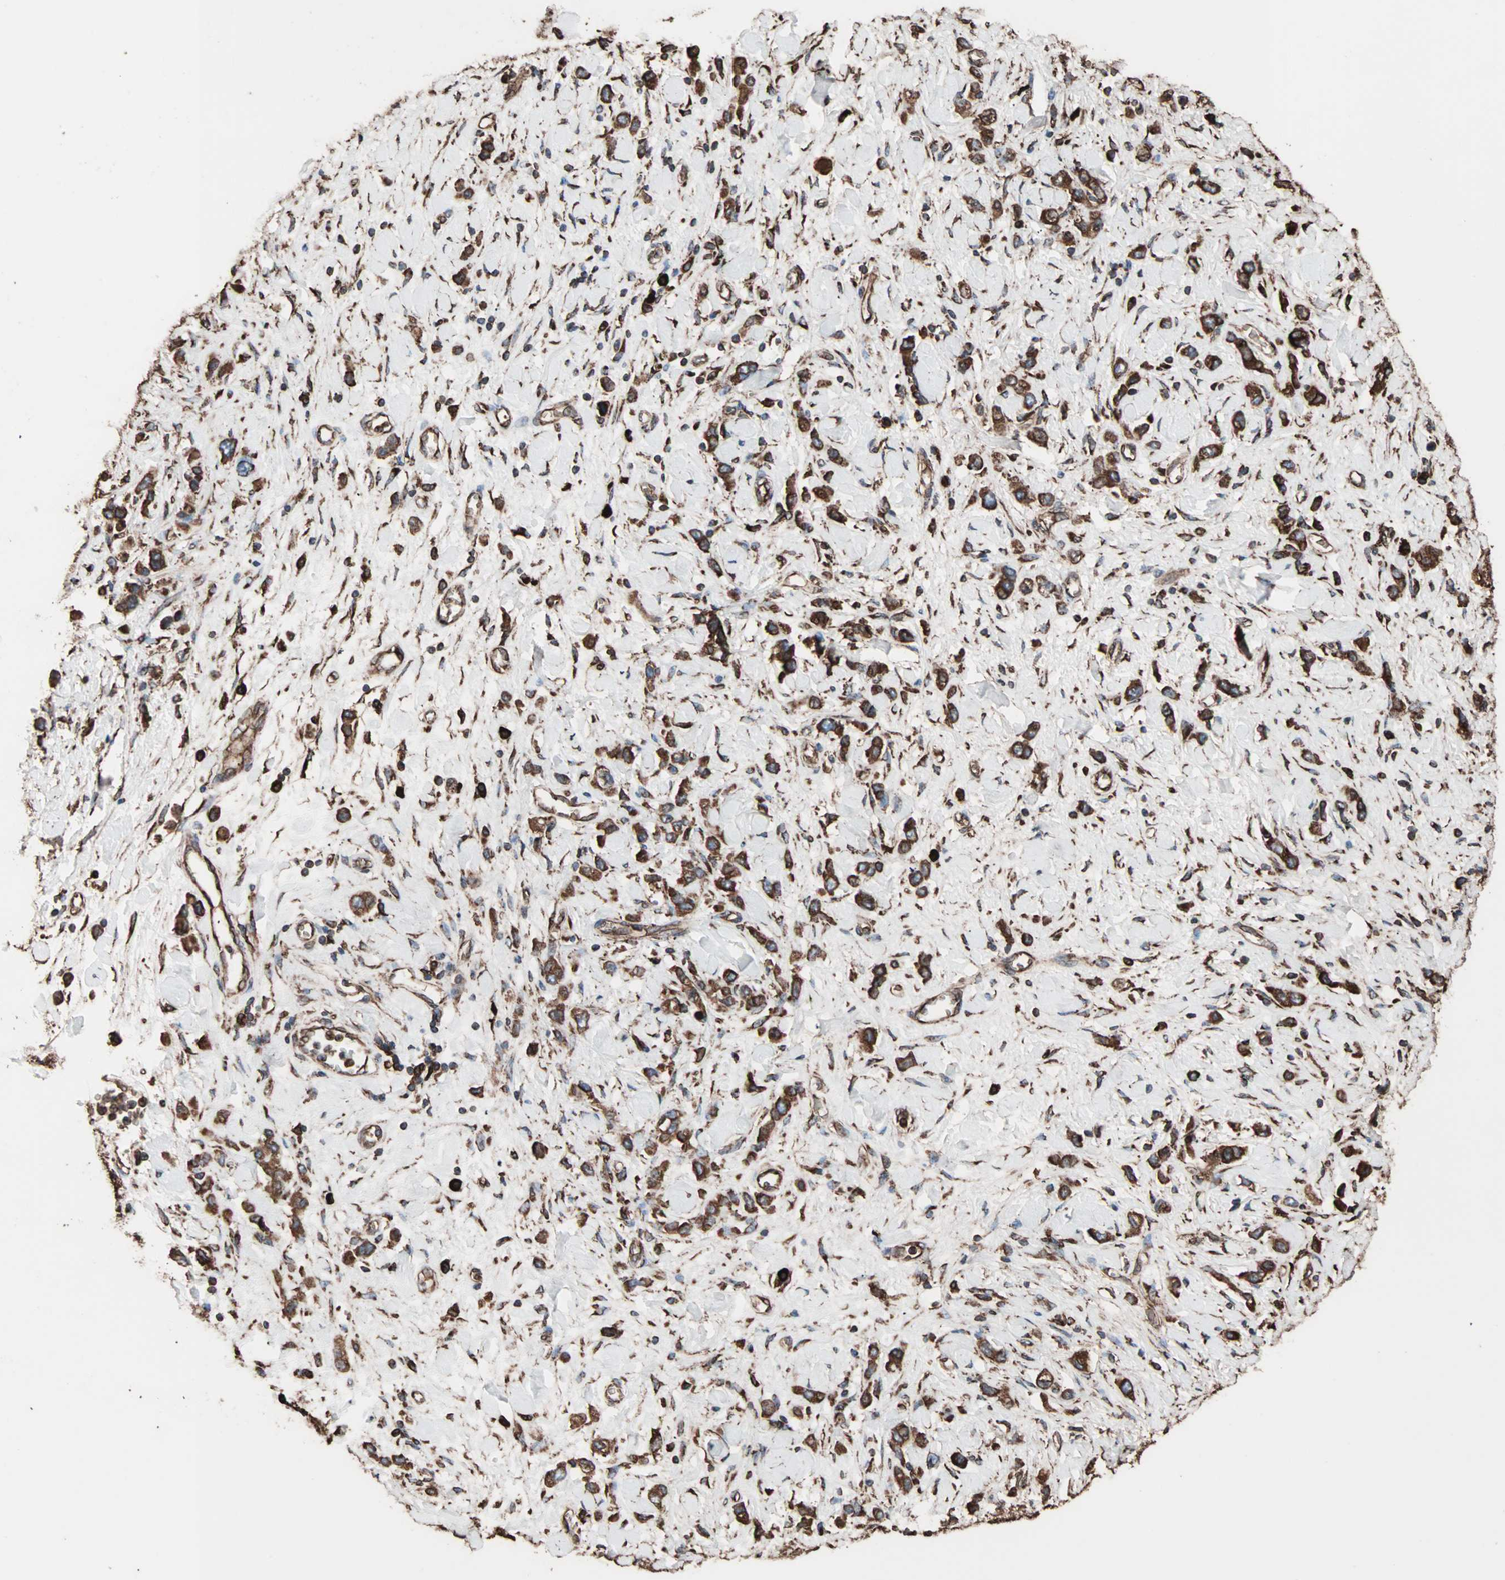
{"staining": {"intensity": "strong", "quantity": ">75%", "location": "cytoplasmic/membranous"}, "tissue": "stomach cancer", "cell_type": "Tumor cells", "image_type": "cancer", "snomed": [{"axis": "morphology", "description": "Normal tissue, NOS"}, {"axis": "morphology", "description": "Adenocarcinoma, NOS"}, {"axis": "topography", "description": "Stomach, upper"}, {"axis": "topography", "description": "Stomach"}], "caption": "Strong cytoplasmic/membranous protein positivity is seen in about >75% of tumor cells in adenocarcinoma (stomach).", "gene": "HSP90B1", "patient": {"sex": "female", "age": 65}}